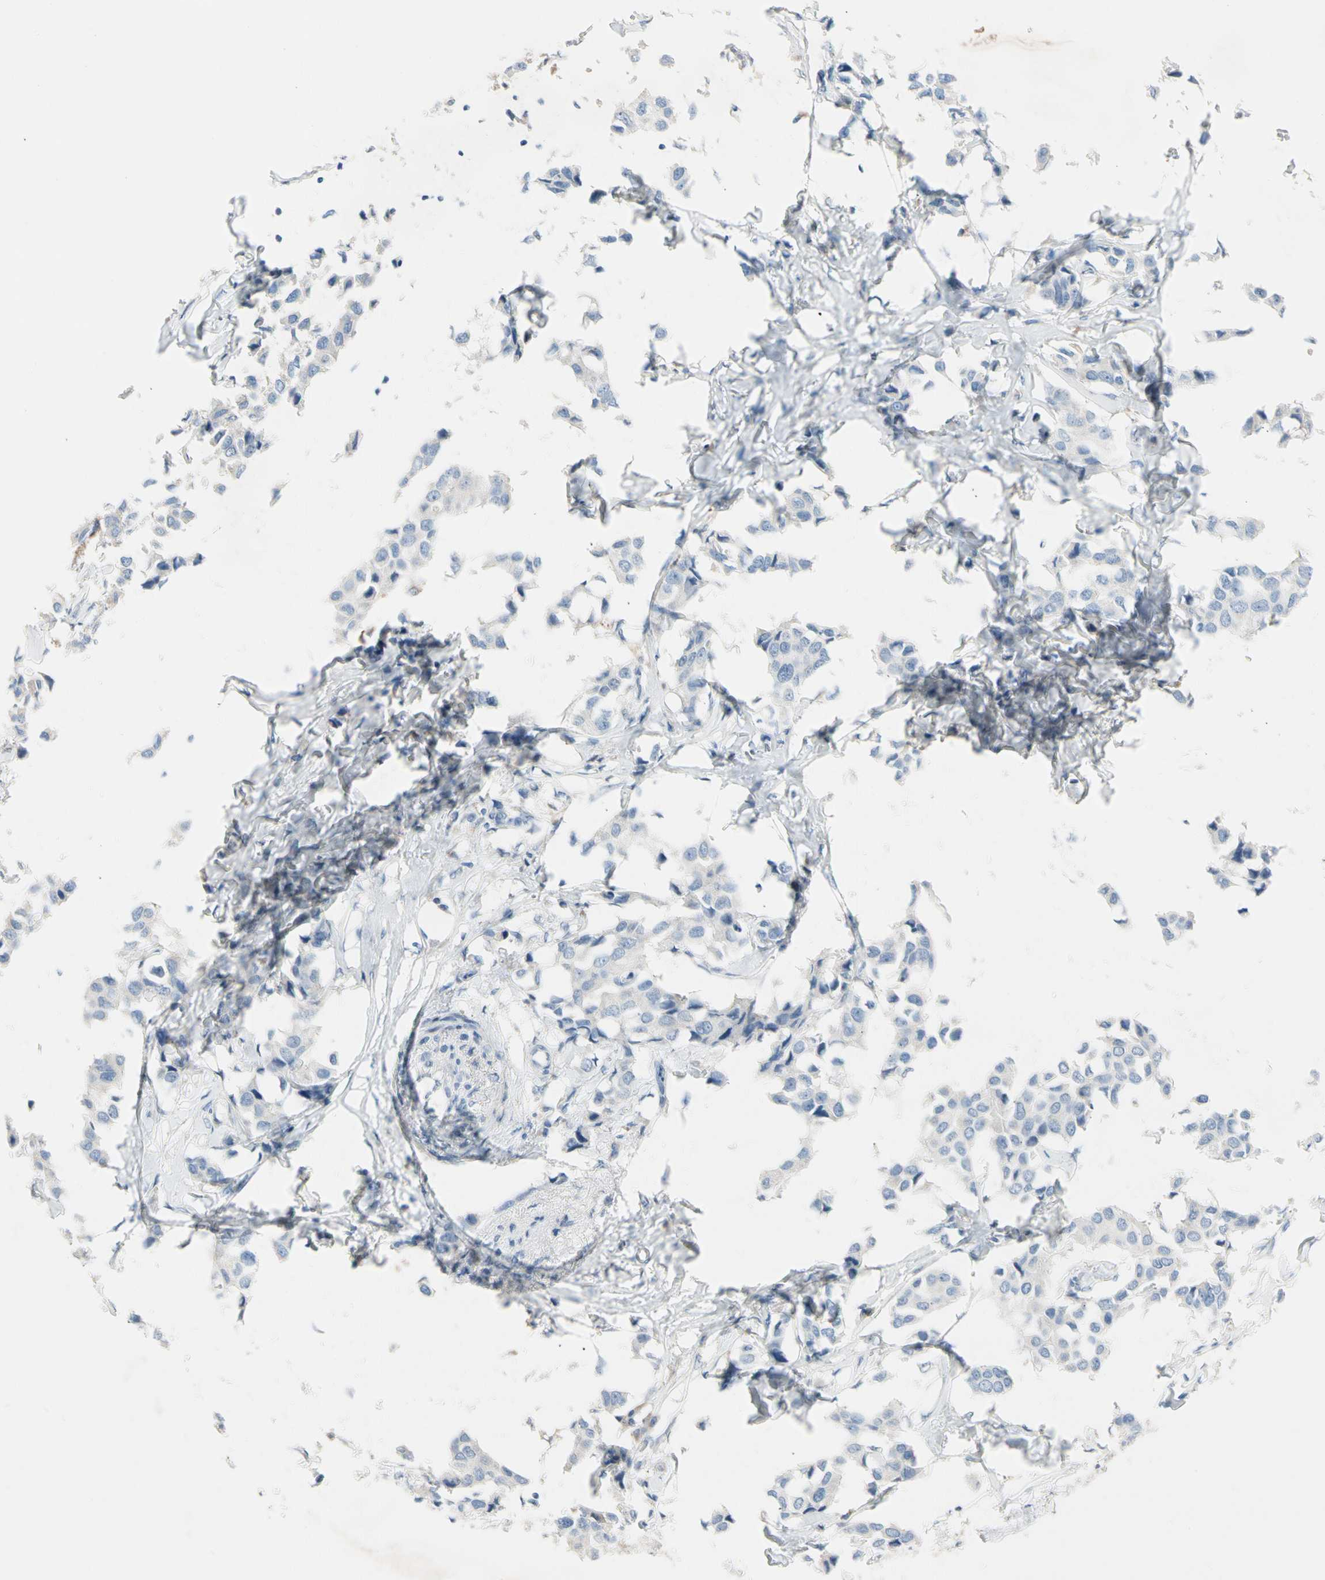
{"staining": {"intensity": "negative", "quantity": "none", "location": "none"}, "tissue": "breast cancer", "cell_type": "Tumor cells", "image_type": "cancer", "snomed": [{"axis": "morphology", "description": "Duct carcinoma"}, {"axis": "topography", "description": "Breast"}], "caption": "DAB (3,3'-diaminobenzidine) immunohistochemical staining of human breast cancer shows no significant positivity in tumor cells. Brightfield microscopy of immunohistochemistry (IHC) stained with DAB (3,3'-diaminobenzidine) (brown) and hematoxylin (blue), captured at high magnification.", "gene": "CASQ1", "patient": {"sex": "female", "age": 80}}